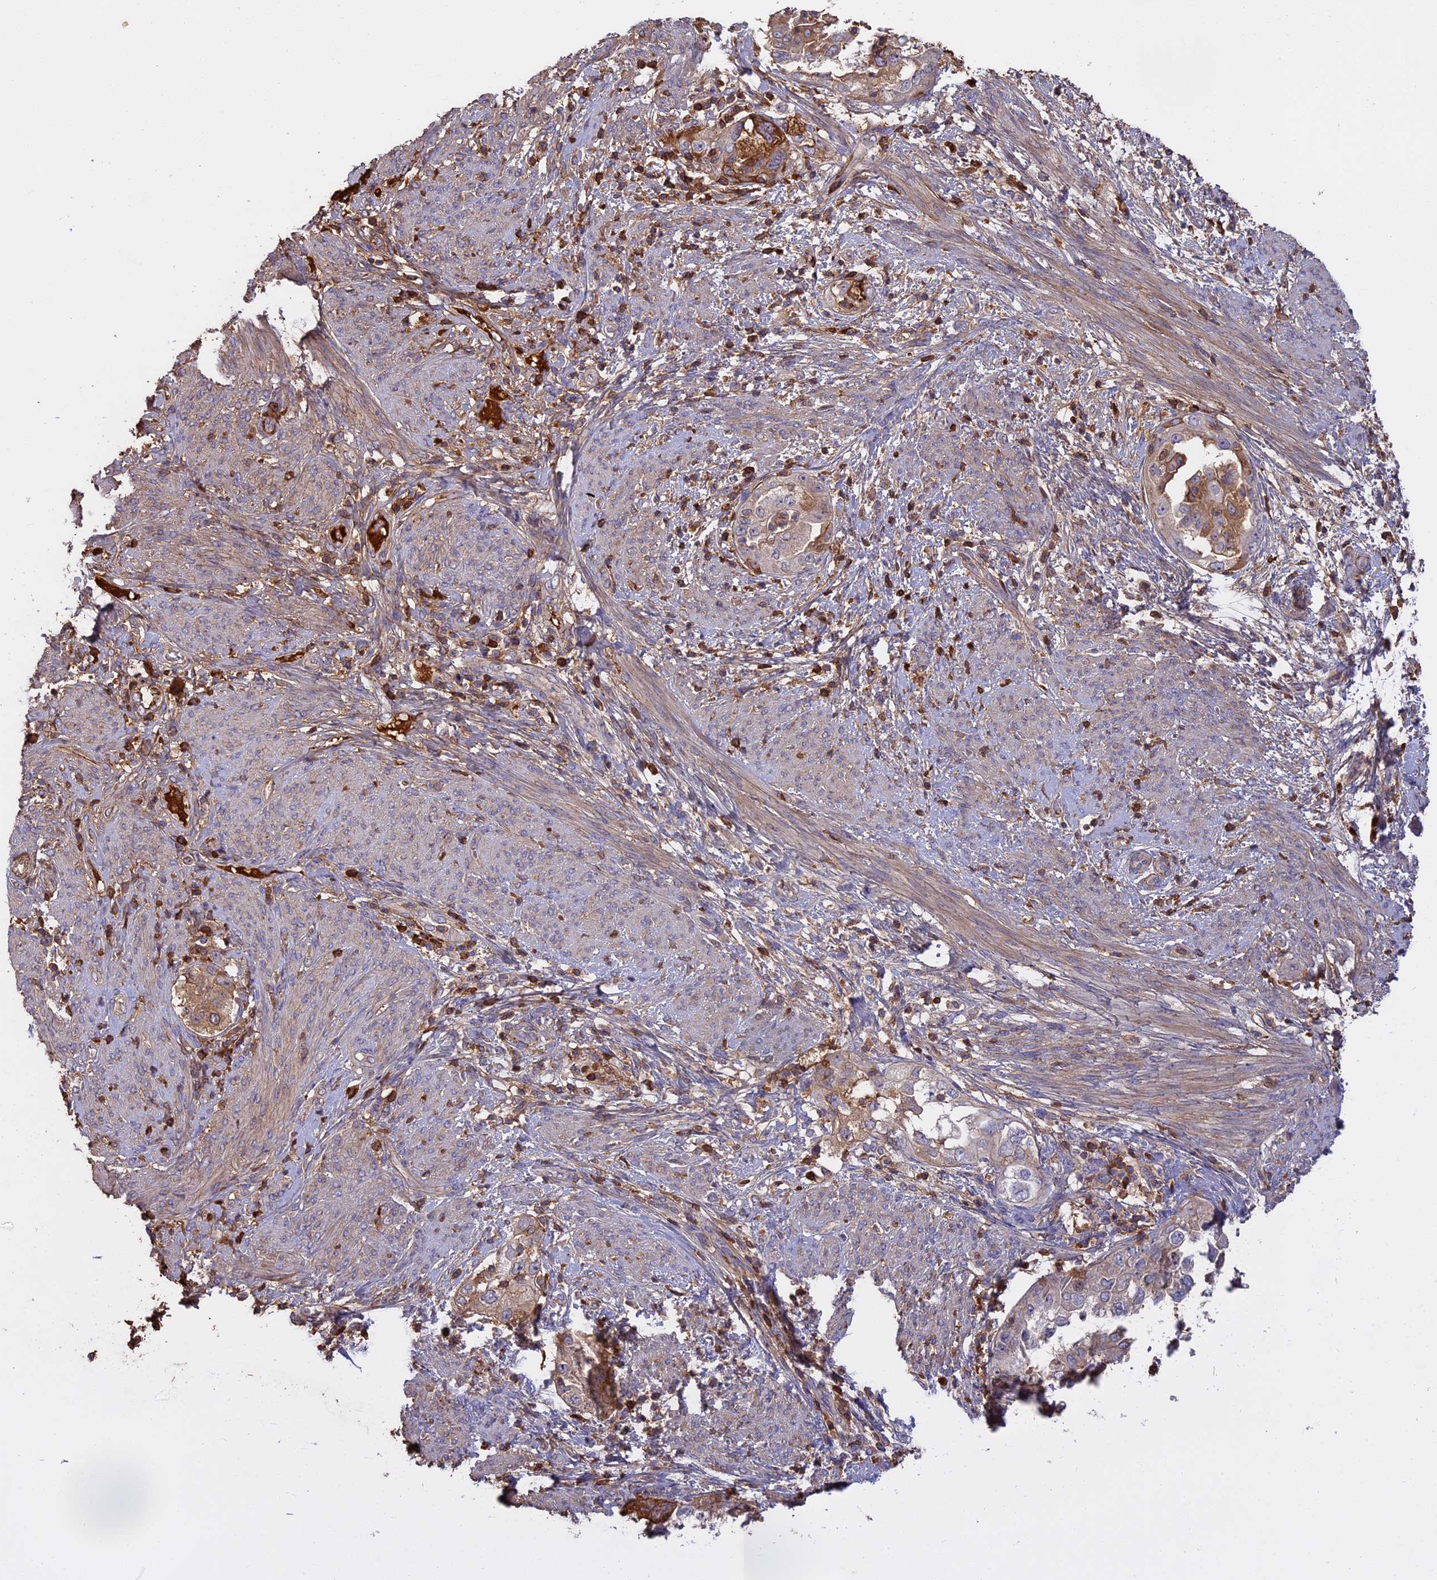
{"staining": {"intensity": "moderate", "quantity": "<25%", "location": "cytoplasmic/membranous"}, "tissue": "endometrial cancer", "cell_type": "Tumor cells", "image_type": "cancer", "snomed": [{"axis": "morphology", "description": "Adenocarcinoma, NOS"}, {"axis": "topography", "description": "Endometrium"}], "caption": "Endometrial adenocarcinoma stained with DAB (3,3'-diaminobenzidine) IHC shows low levels of moderate cytoplasmic/membranous positivity in about <25% of tumor cells.", "gene": "CFAP119", "patient": {"sex": "female", "age": 85}}